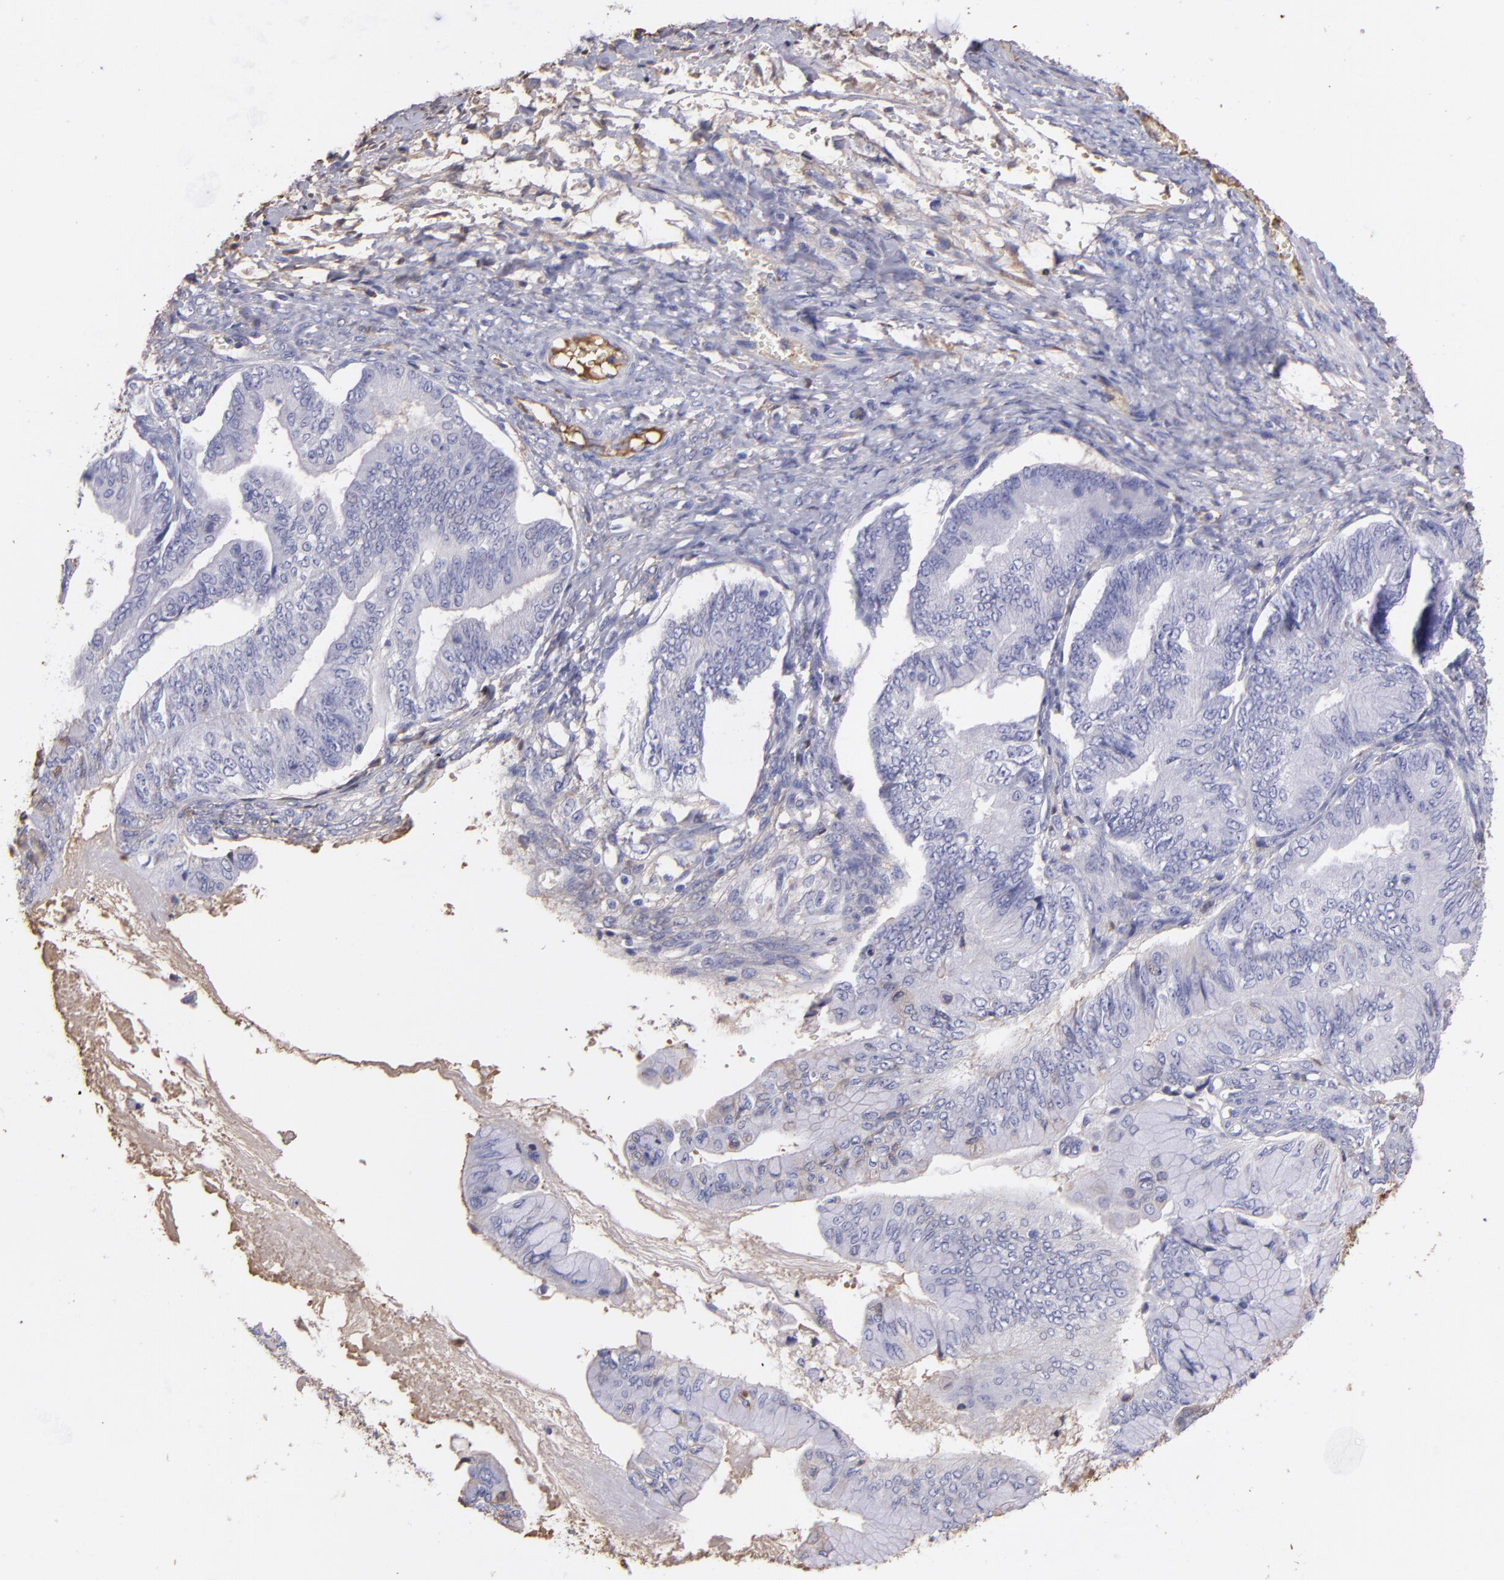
{"staining": {"intensity": "weak", "quantity": "<25%", "location": "cytoplasmic/membranous"}, "tissue": "ovarian cancer", "cell_type": "Tumor cells", "image_type": "cancer", "snomed": [{"axis": "morphology", "description": "Cystadenocarcinoma, mucinous, NOS"}, {"axis": "topography", "description": "Ovary"}], "caption": "The immunohistochemistry photomicrograph has no significant staining in tumor cells of ovarian cancer (mucinous cystadenocarcinoma) tissue.", "gene": "FGB", "patient": {"sex": "female", "age": 36}}